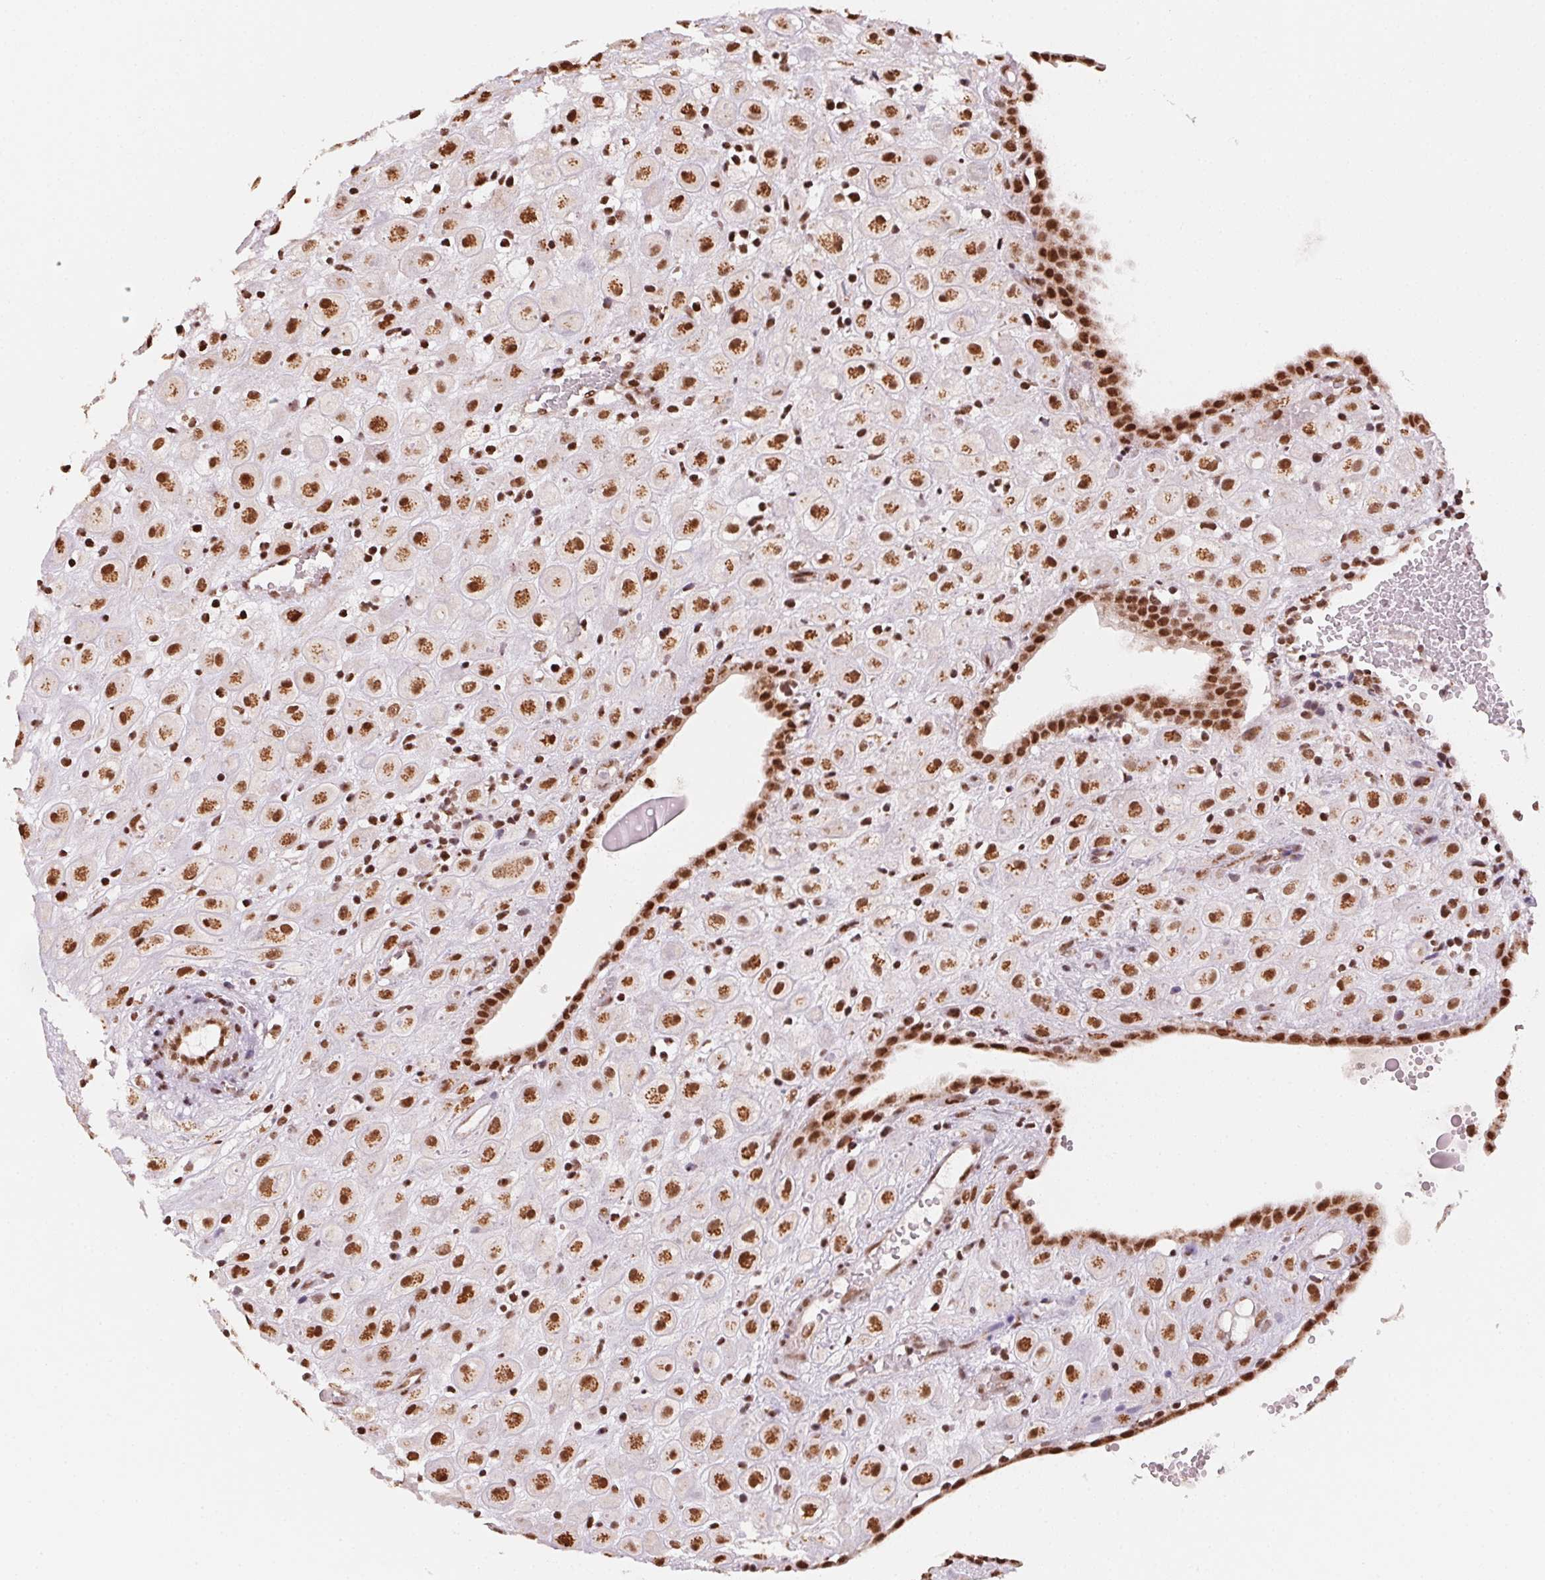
{"staining": {"intensity": "strong", "quantity": ">75%", "location": "cytoplasmic/membranous,nuclear"}, "tissue": "placenta", "cell_type": "Decidual cells", "image_type": "normal", "snomed": [{"axis": "morphology", "description": "Normal tissue, NOS"}, {"axis": "topography", "description": "Placenta"}], "caption": "Brown immunohistochemical staining in unremarkable human placenta demonstrates strong cytoplasmic/membranous,nuclear staining in approximately >75% of decidual cells. Nuclei are stained in blue.", "gene": "TOPORS", "patient": {"sex": "female", "age": 24}}